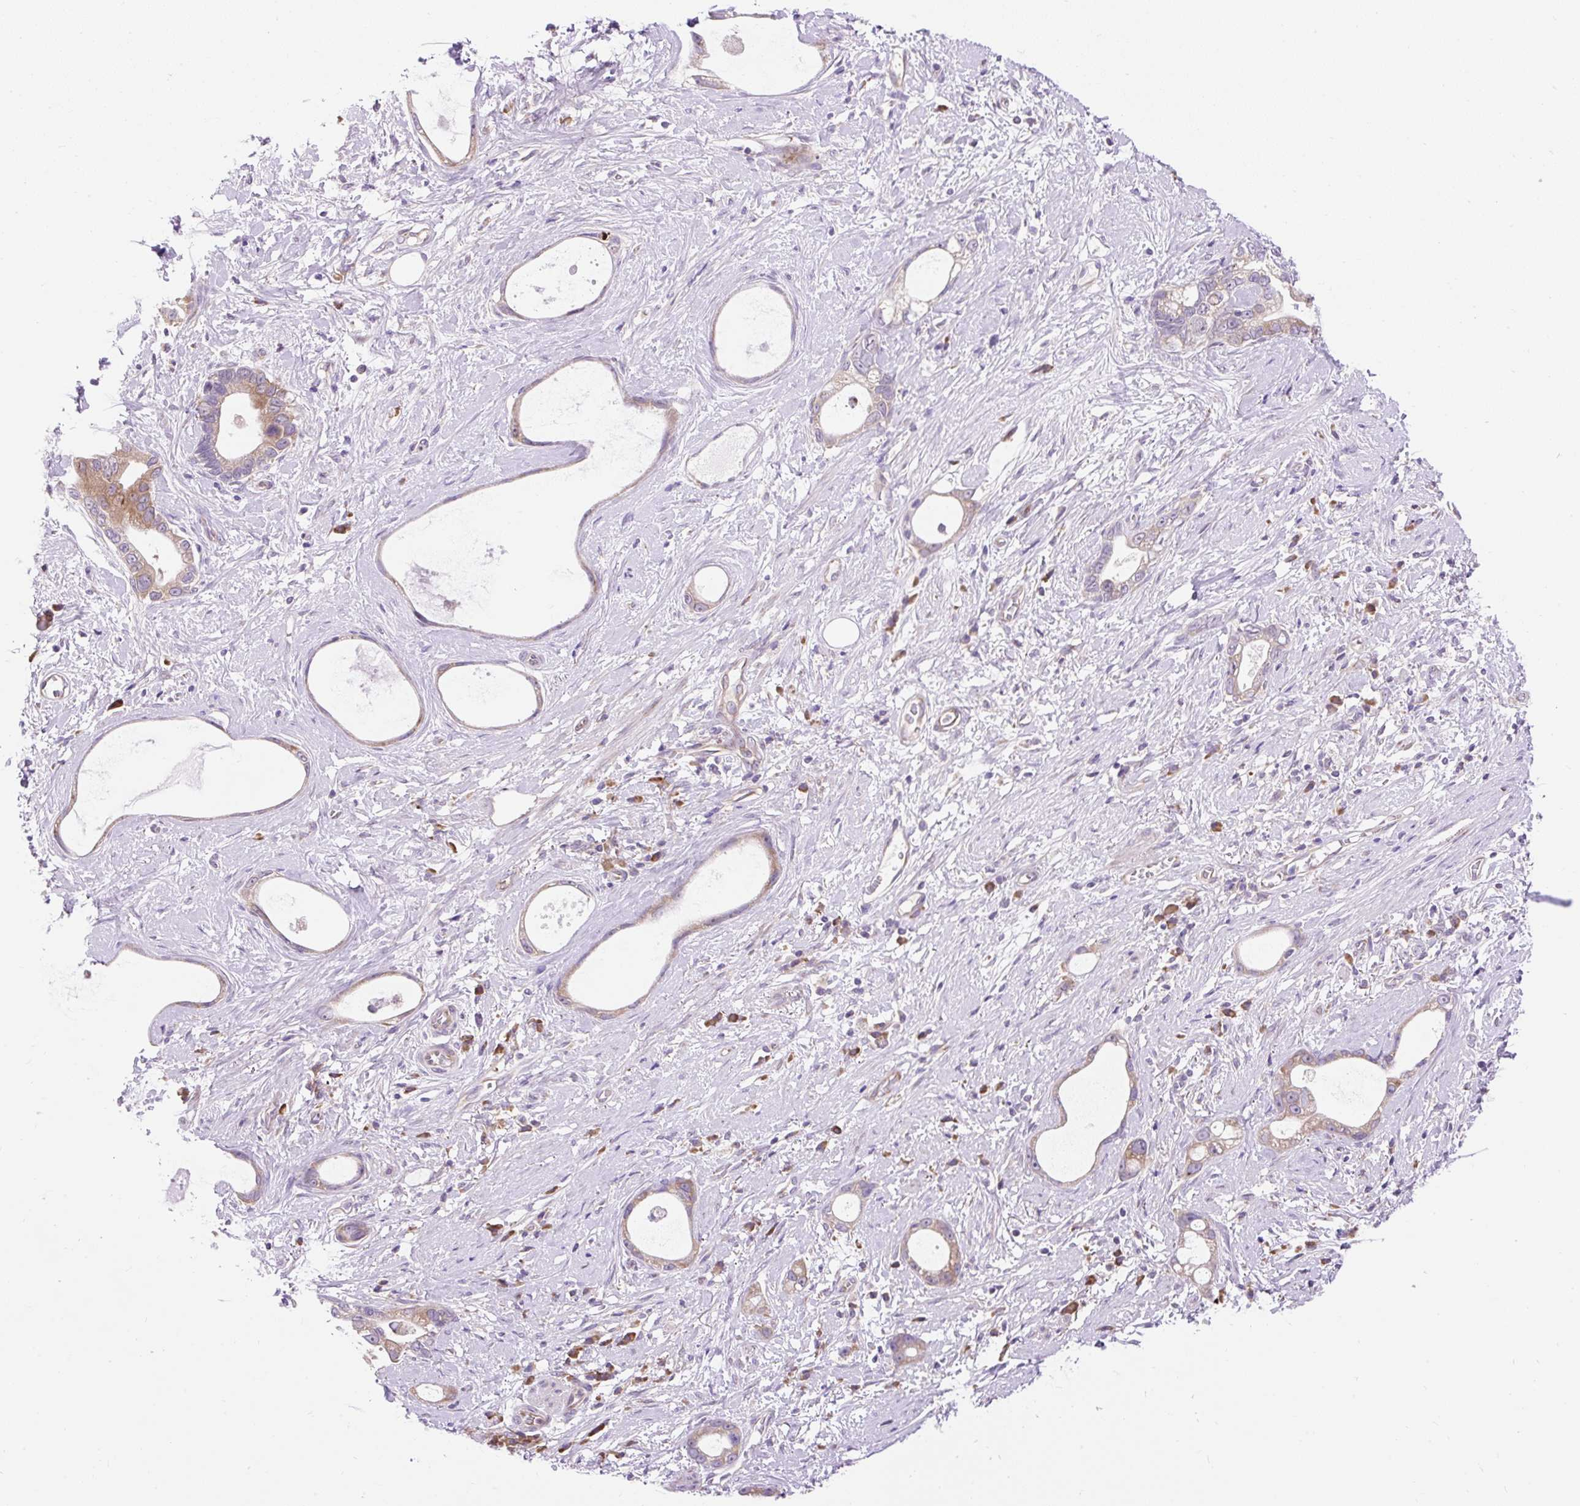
{"staining": {"intensity": "weak", "quantity": ">75%", "location": "cytoplasmic/membranous"}, "tissue": "stomach cancer", "cell_type": "Tumor cells", "image_type": "cancer", "snomed": [{"axis": "morphology", "description": "Adenocarcinoma, NOS"}, {"axis": "topography", "description": "Stomach"}], "caption": "Protein expression analysis of human stomach adenocarcinoma reveals weak cytoplasmic/membranous staining in about >75% of tumor cells.", "gene": "GPR45", "patient": {"sex": "male", "age": 55}}